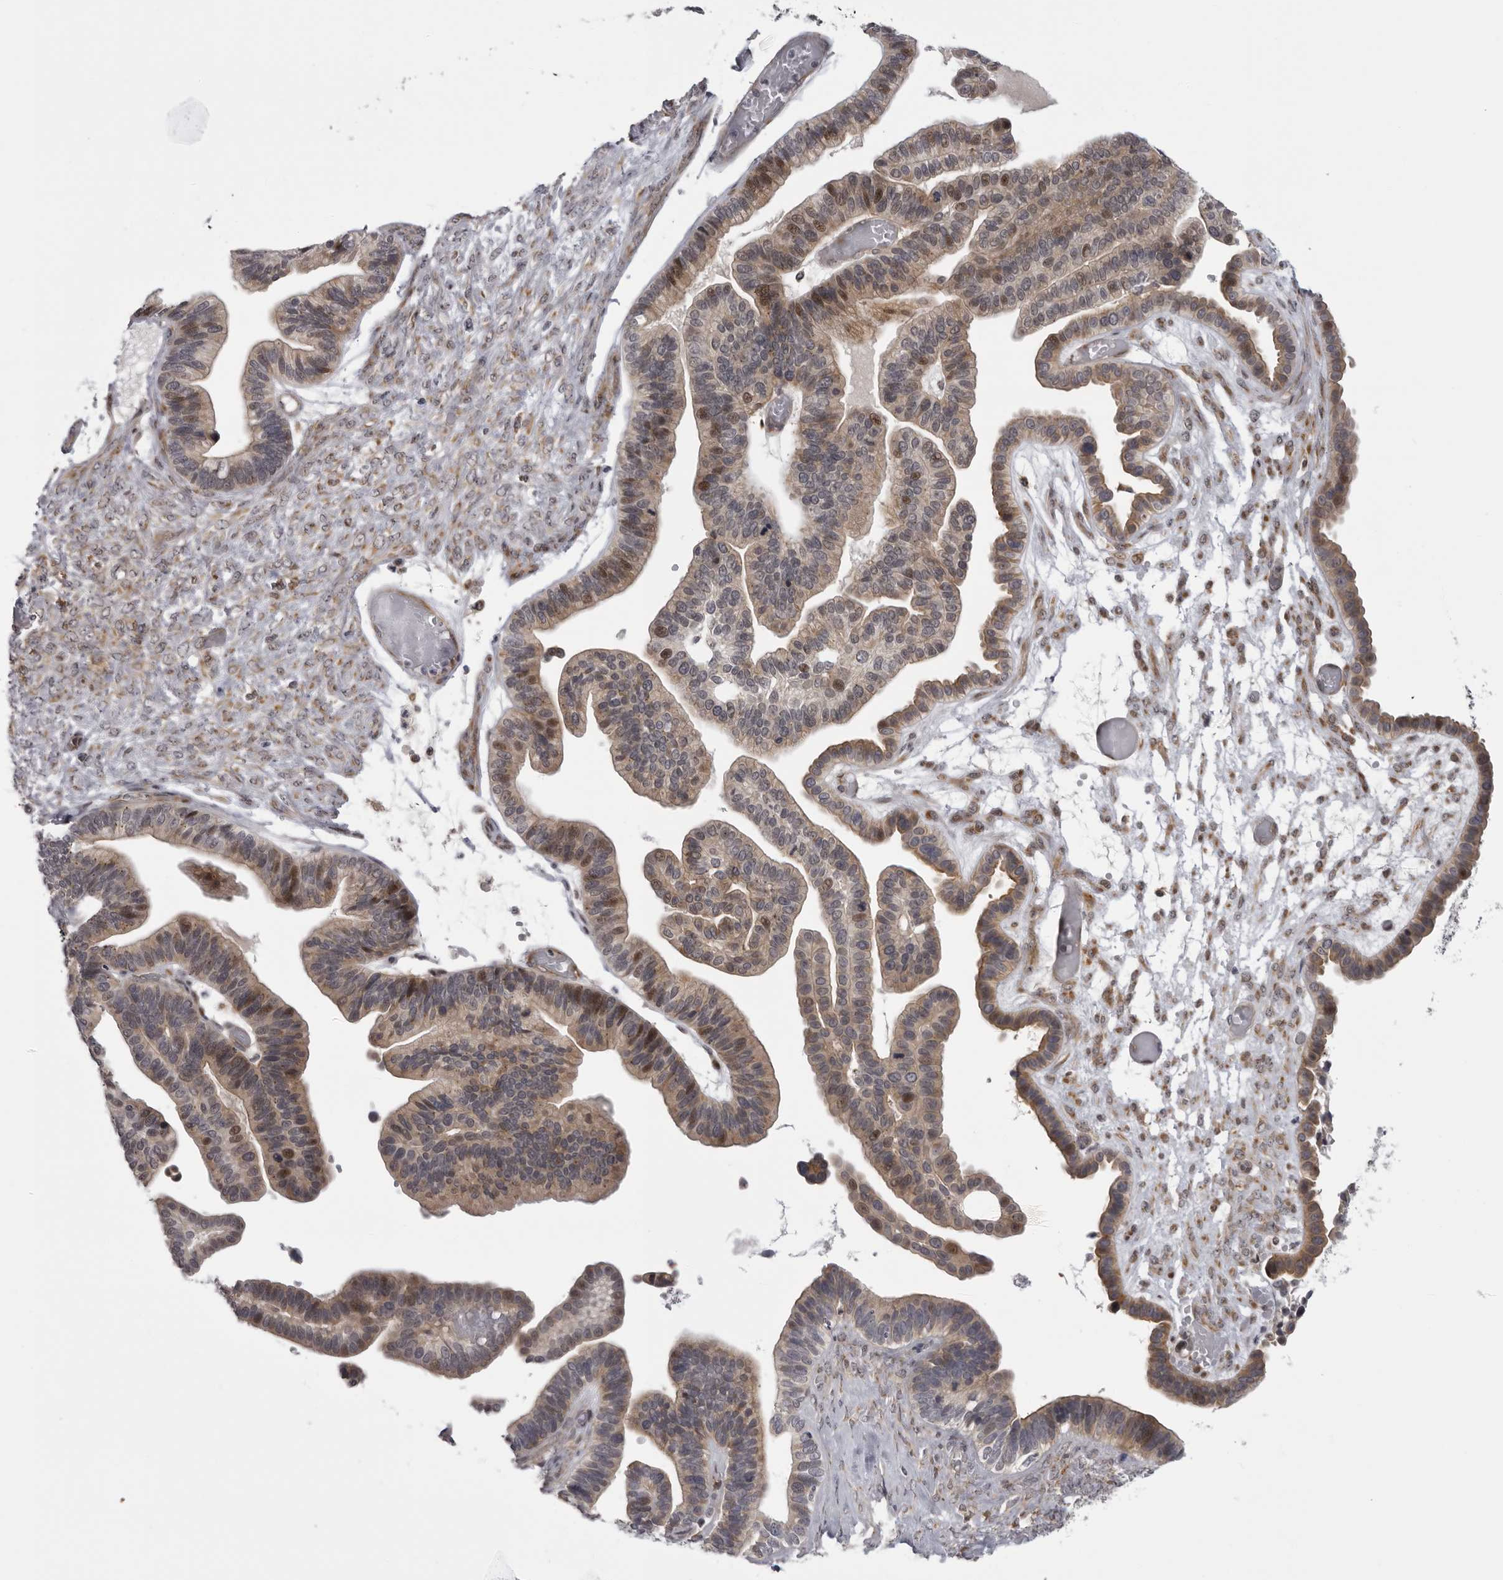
{"staining": {"intensity": "moderate", "quantity": ">75%", "location": "cytoplasmic/membranous"}, "tissue": "ovarian cancer", "cell_type": "Tumor cells", "image_type": "cancer", "snomed": [{"axis": "morphology", "description": "Cystadenocarcinoma, serous, NOS"}, {"axis": "topography", "description": "Ovary"}], "caption": "The micrograph displays immunohistochemical staining of serous cystadenocarcinoma (ovarian). There is moderate cytoplasmic/membranous staining is present in about >75% of tumor cells.", "gene": "DNAH14", "patient": {"sex": "female", "age": 56}}